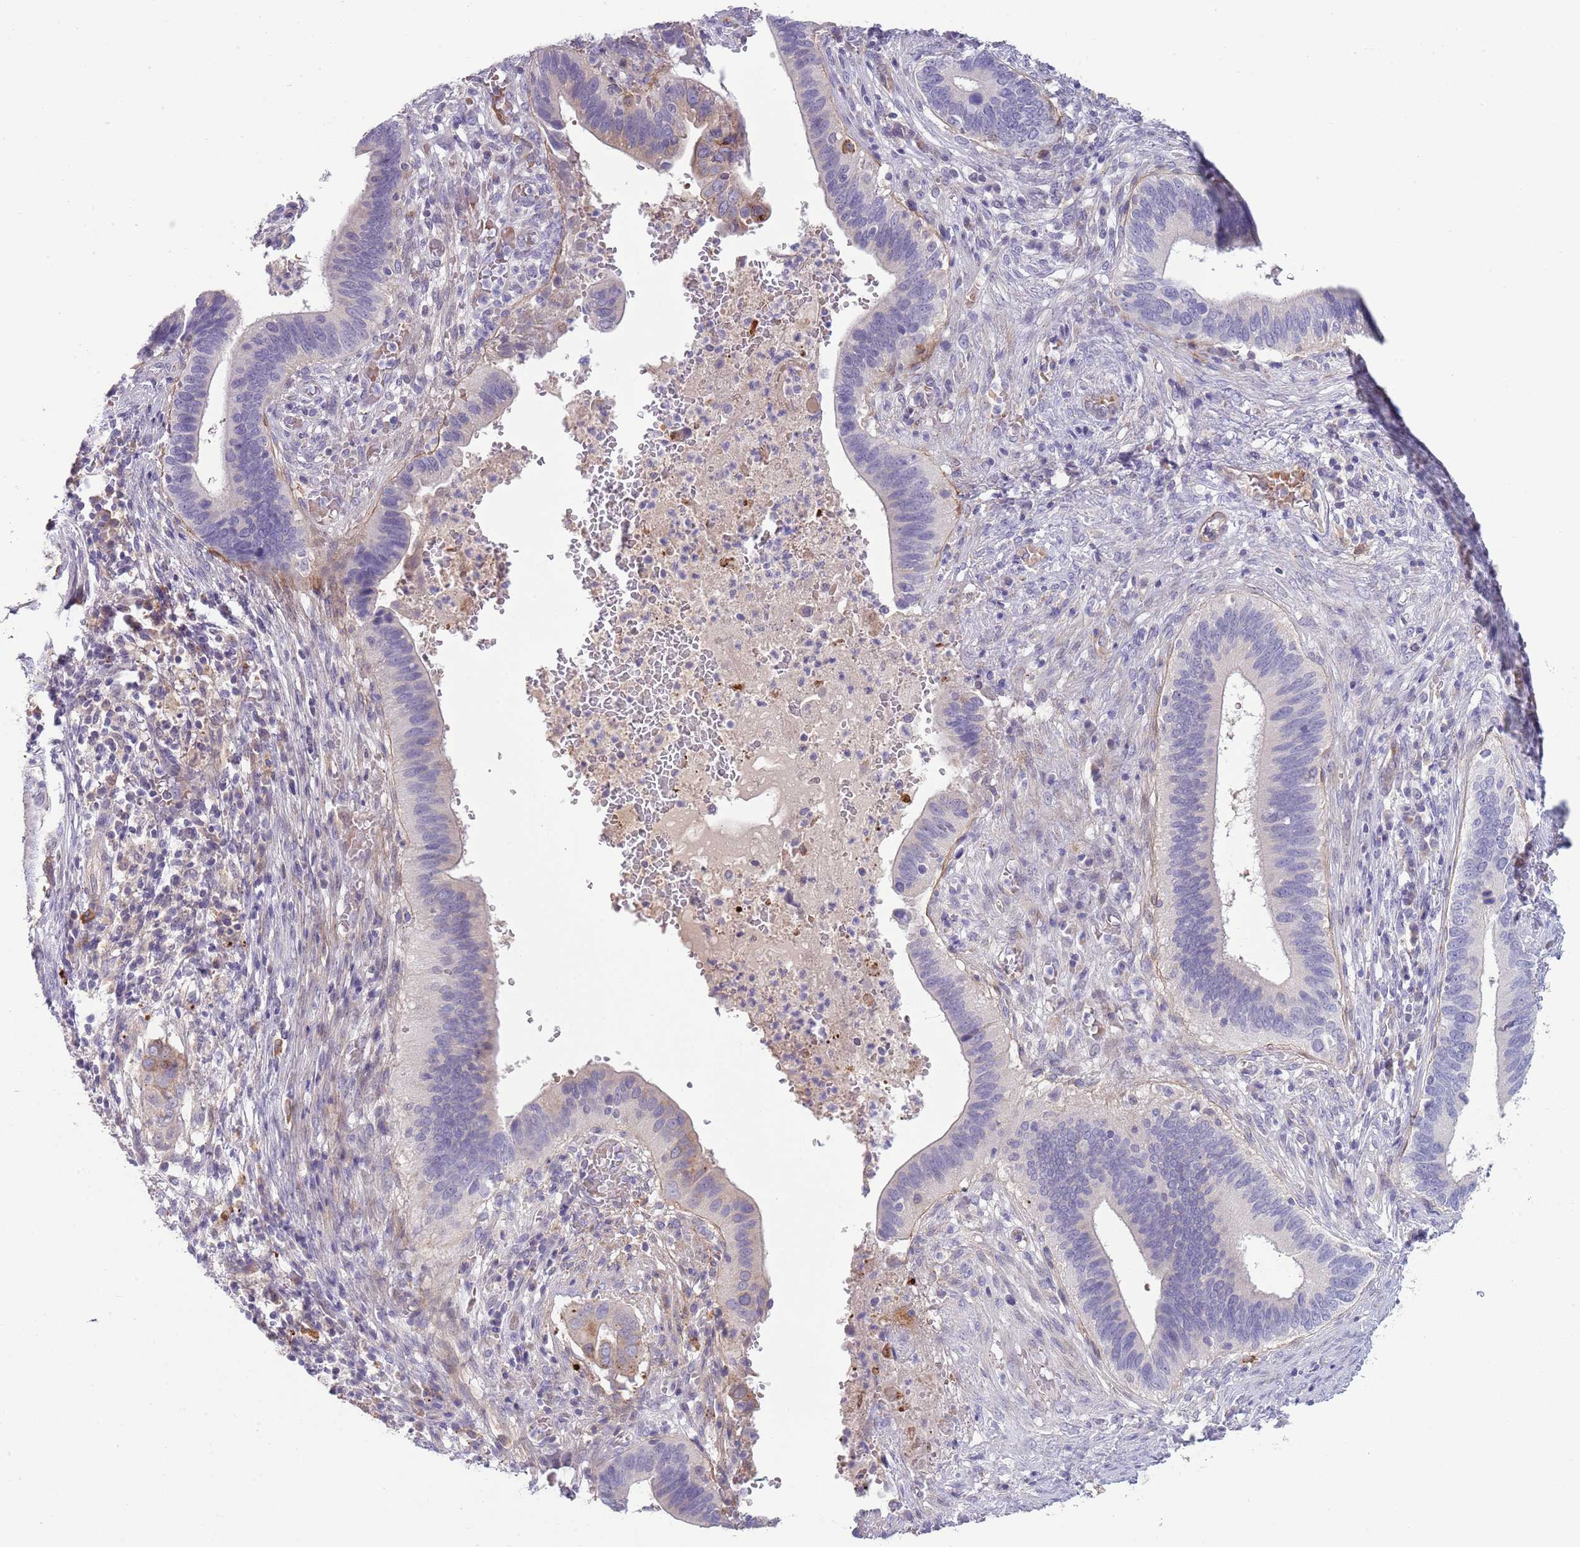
{"staining": {"intensity": "weak", "quantity": "<25%", "location": "cytoplasmic/membranous"}, "tissue": "cervical cancer", "cell_type": "Tumor cells", "image_type": "cancer", "snomed": [{"axis": "morphology", "description": "Adenocarcinoma, NOS"}, {"axis": "topography", "description": "Cervix"}], "caption": "The photomicrograph exhibits no staining of tumor cells in cervical cancer (adenocarcinoma).", "gene": "TINAGL1", "patient": {"sex": "female", "age": 42}}